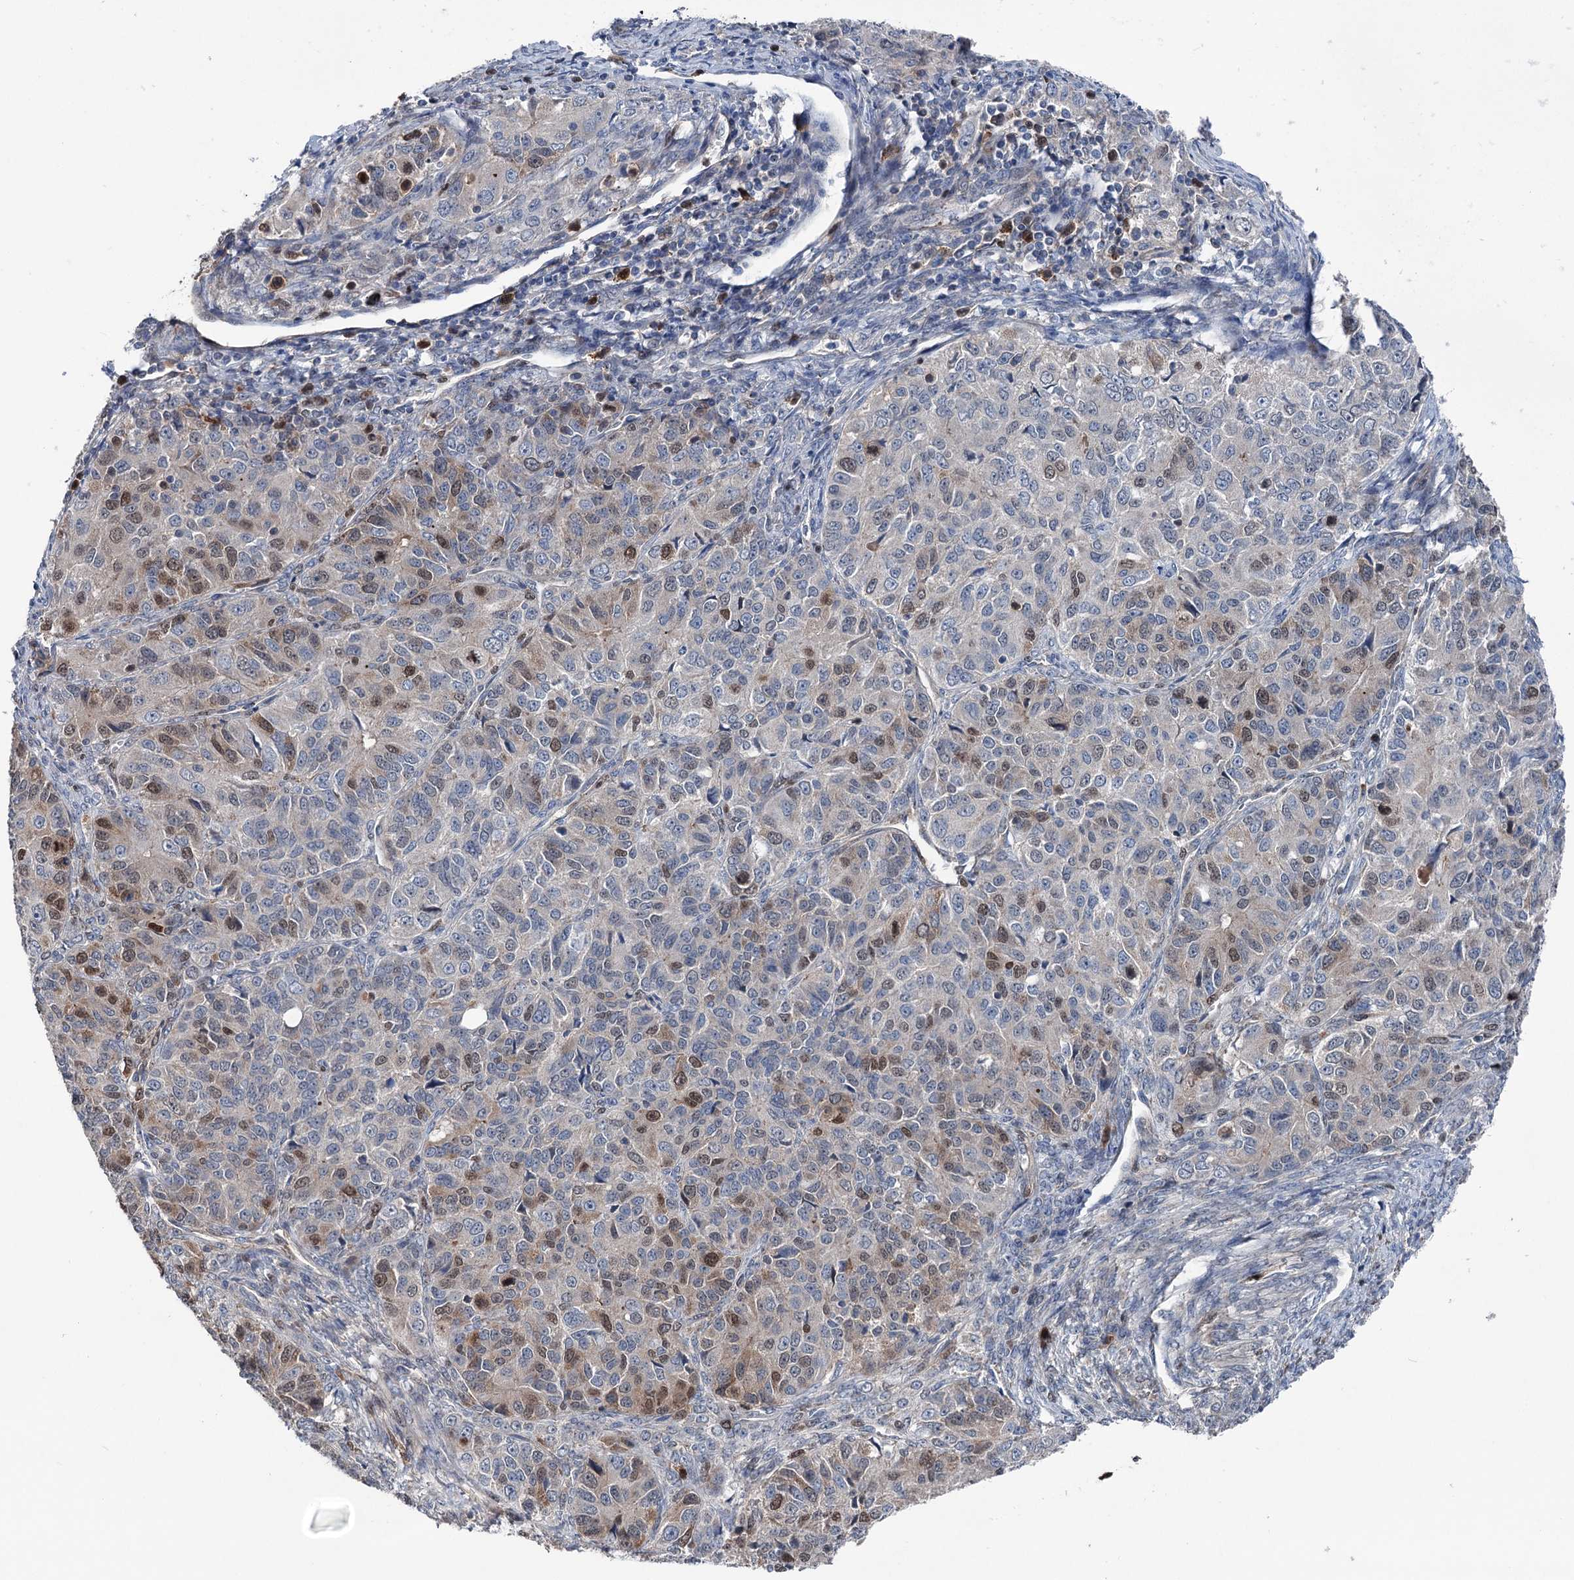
{"staining": {"intensity": "weak", "quantity": "<25%", "location": "cytoplasmic/membranous,nuclear"}, "tissue": "ovarian cancer", "cell_type": "Tumor cells", "image_type": "cancer", "snomed": [{"axis": "morphology", "description": "Carcinoma, endometroid"}, {"axis": "topography", "description": "Ovary"}], "caption": "Tumor cells show no significant expression in endometroid carcinoma (ovarian).", "gene": "NCAPD2", "patient": {"sex": "female", "age": 51}}